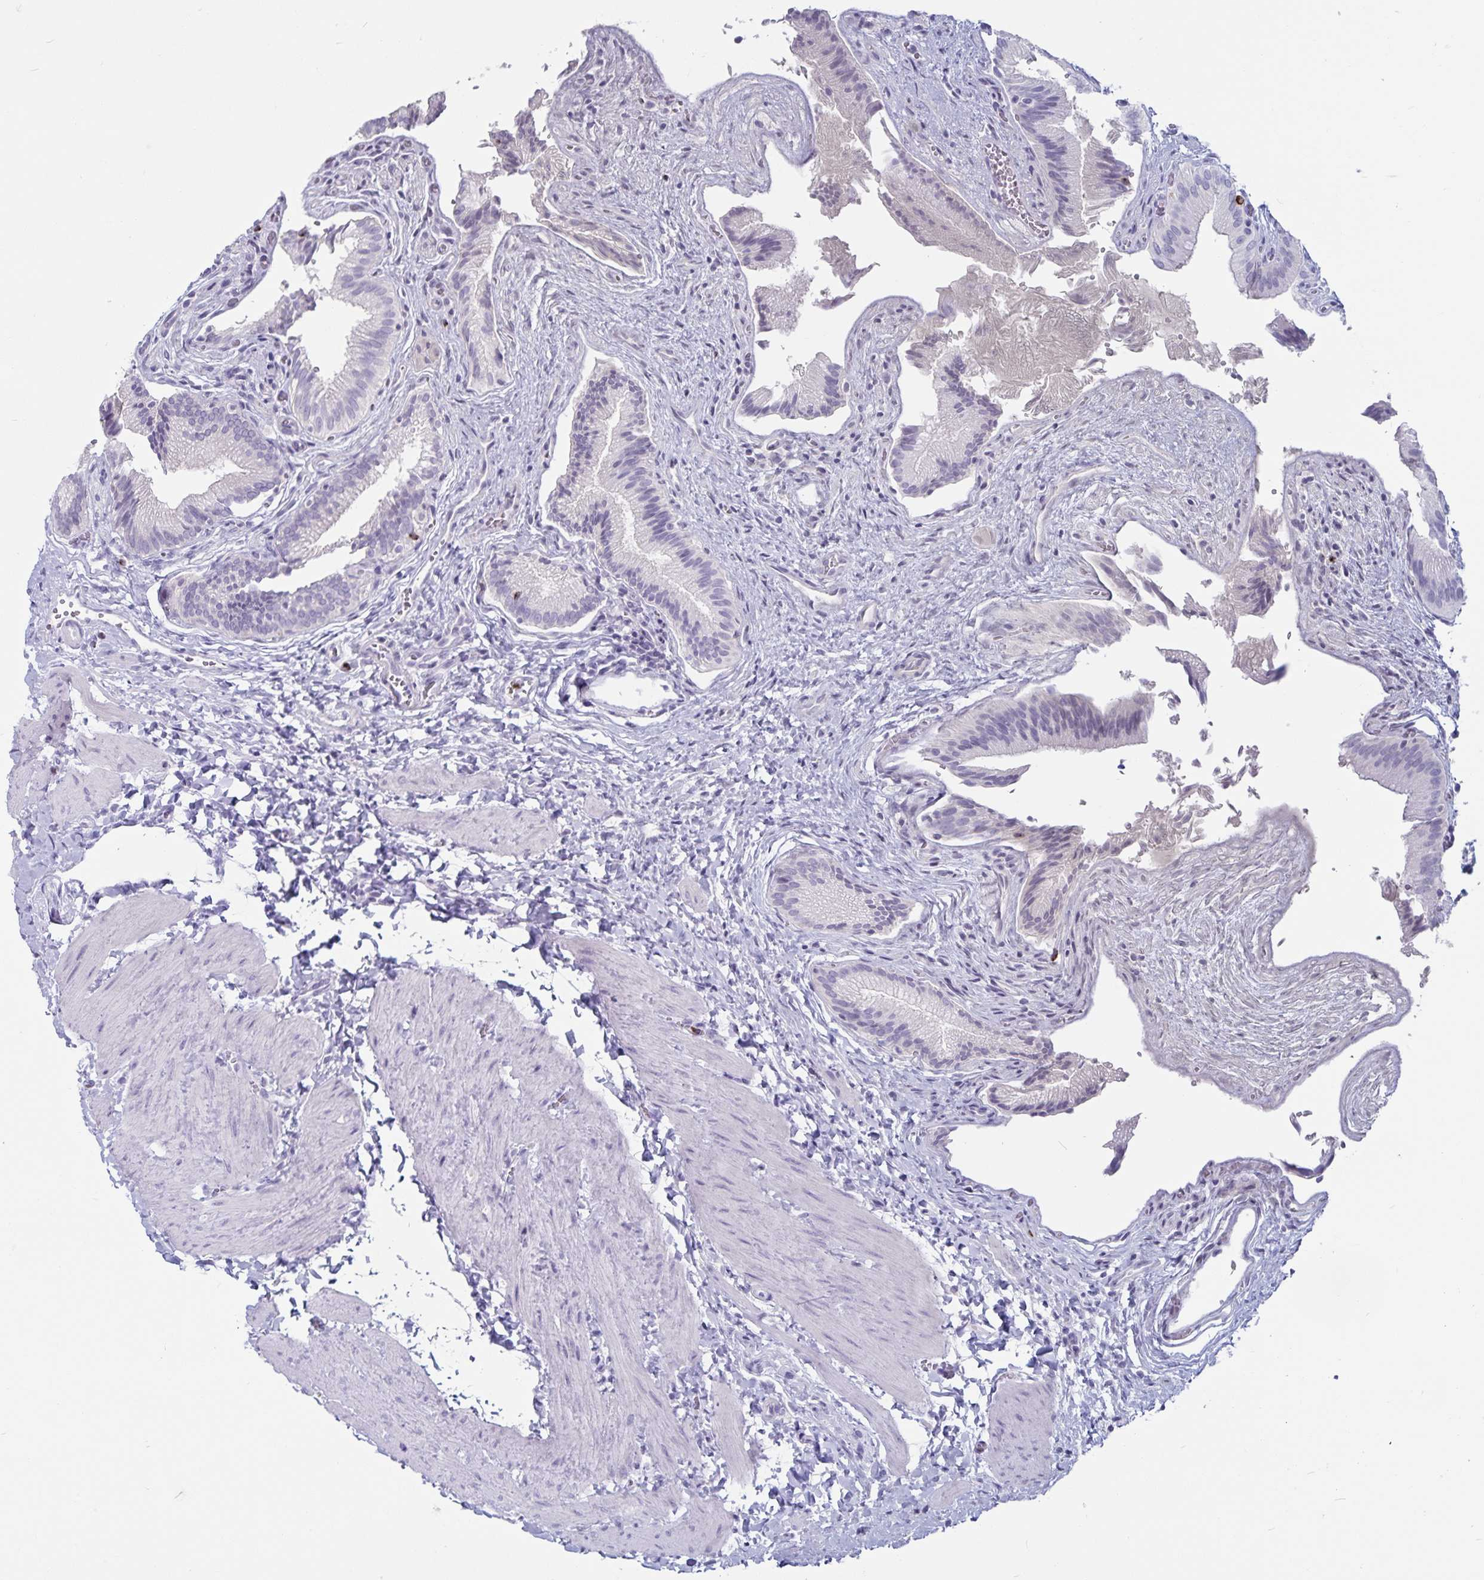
{"staining": {"intensity": "negative", "quantity": "none", "location": "none"}, "tissue": "gallbladder", "cell_type": "Glandular cells", "image_type": "normal", "snomed": [{"axis": "morphology", "description": "Normal tissue, NOS"}, {"axis": "topography", "description": "Gallbladder"}], "caption": "The image displays no staining of glandular cells in normal gallbladder. (Immunohistochemistry (ihc), brightfield microscopy, high magnification).", "gene": "GNLY", "patient": {"sex": "male", "age": 17}}